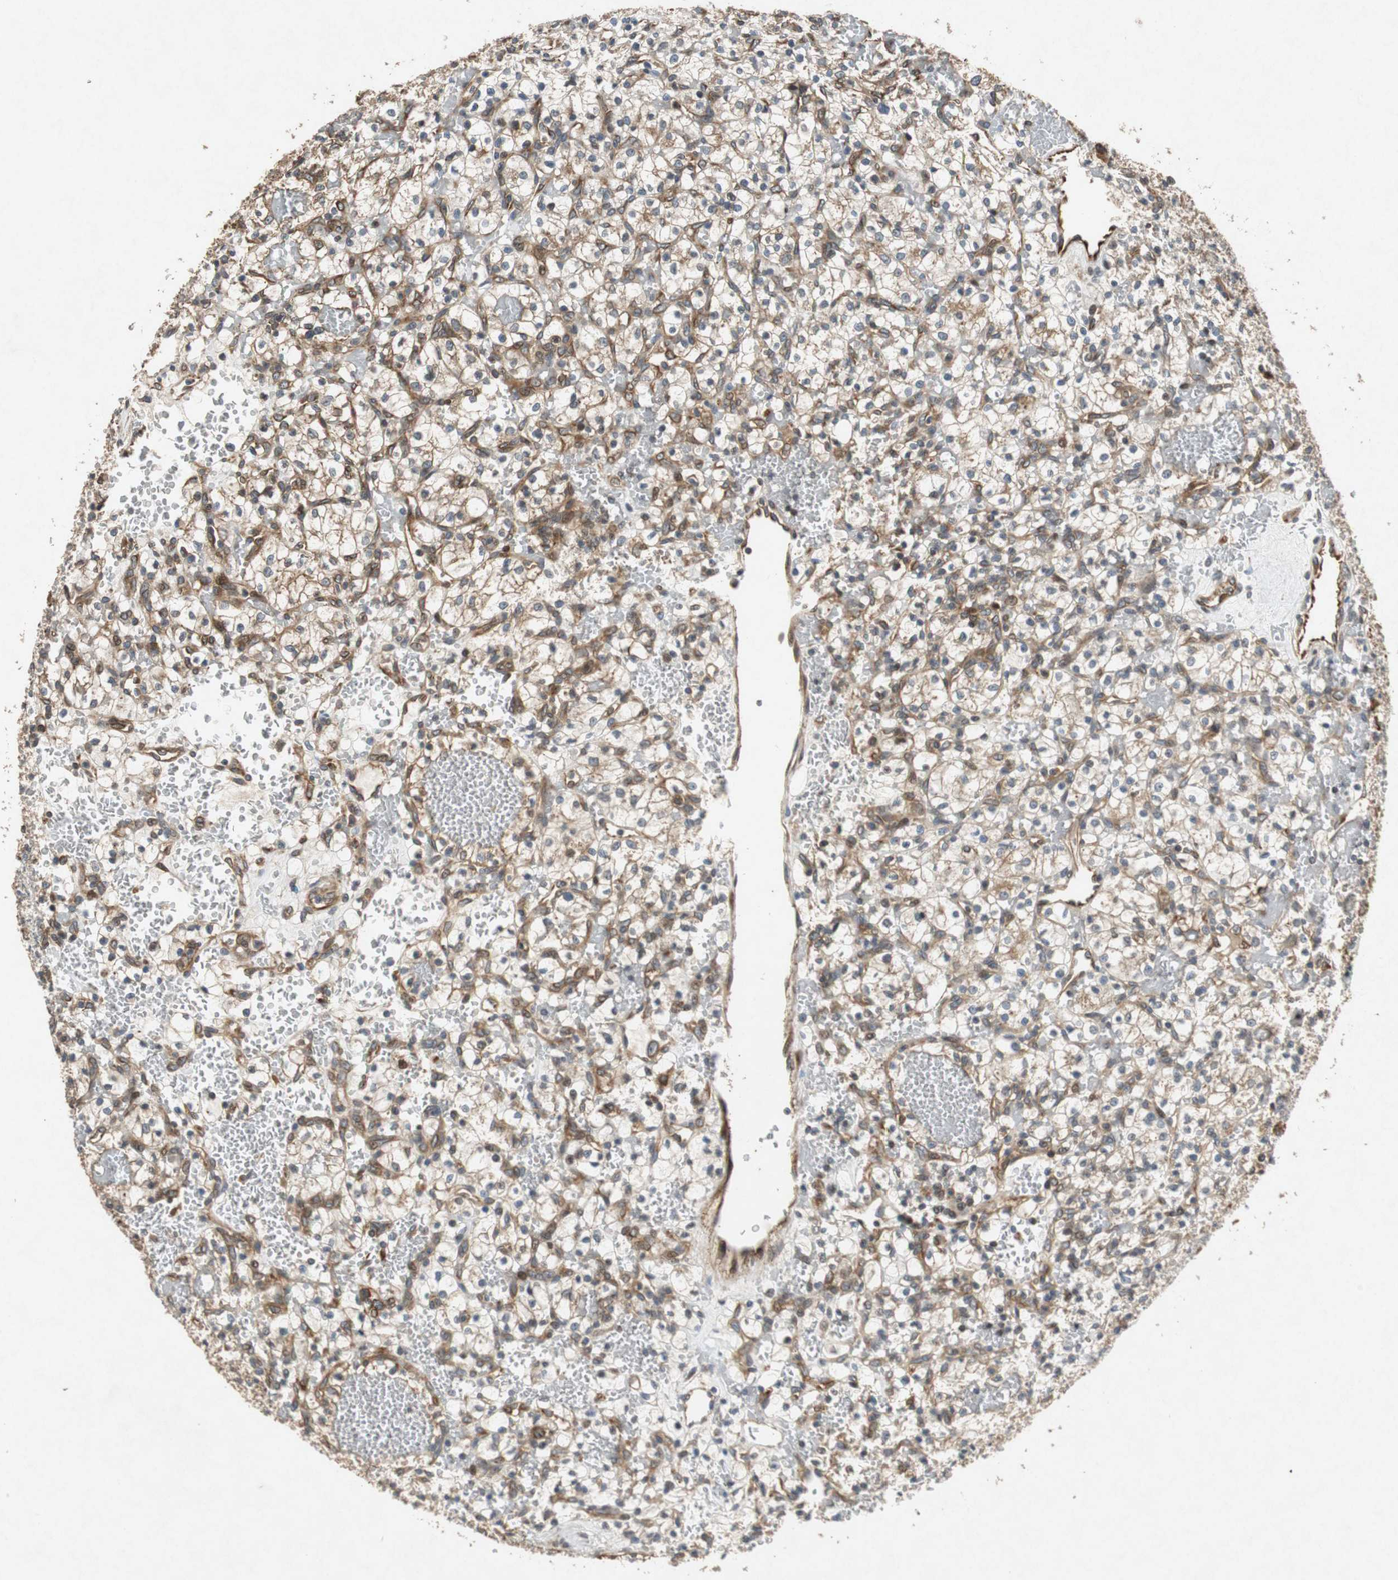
{"staining": {"intensity": "strong", "quantity": "25%-75%", "location": "cytoplasmic/membranous"}, "tissue": "renal cancer", "cell_type": "Tumor cells", "image_type": "cancer", "snomed": [{"axis": "morphology", "description": "Adenocarcinoma, NOS"}, {"axis": "topography", "description": "Kidney"}], "caption": "Adenocarcinoma (renal) tissue reveals strong cytoplasmic/membranous staining in about 25%-75% of tumor cells (brown staining indicates protein expression, while blue staining denotes nuclei).", "gene": "TUBA4A", "patient": {"sex": "female", "age": 60}}